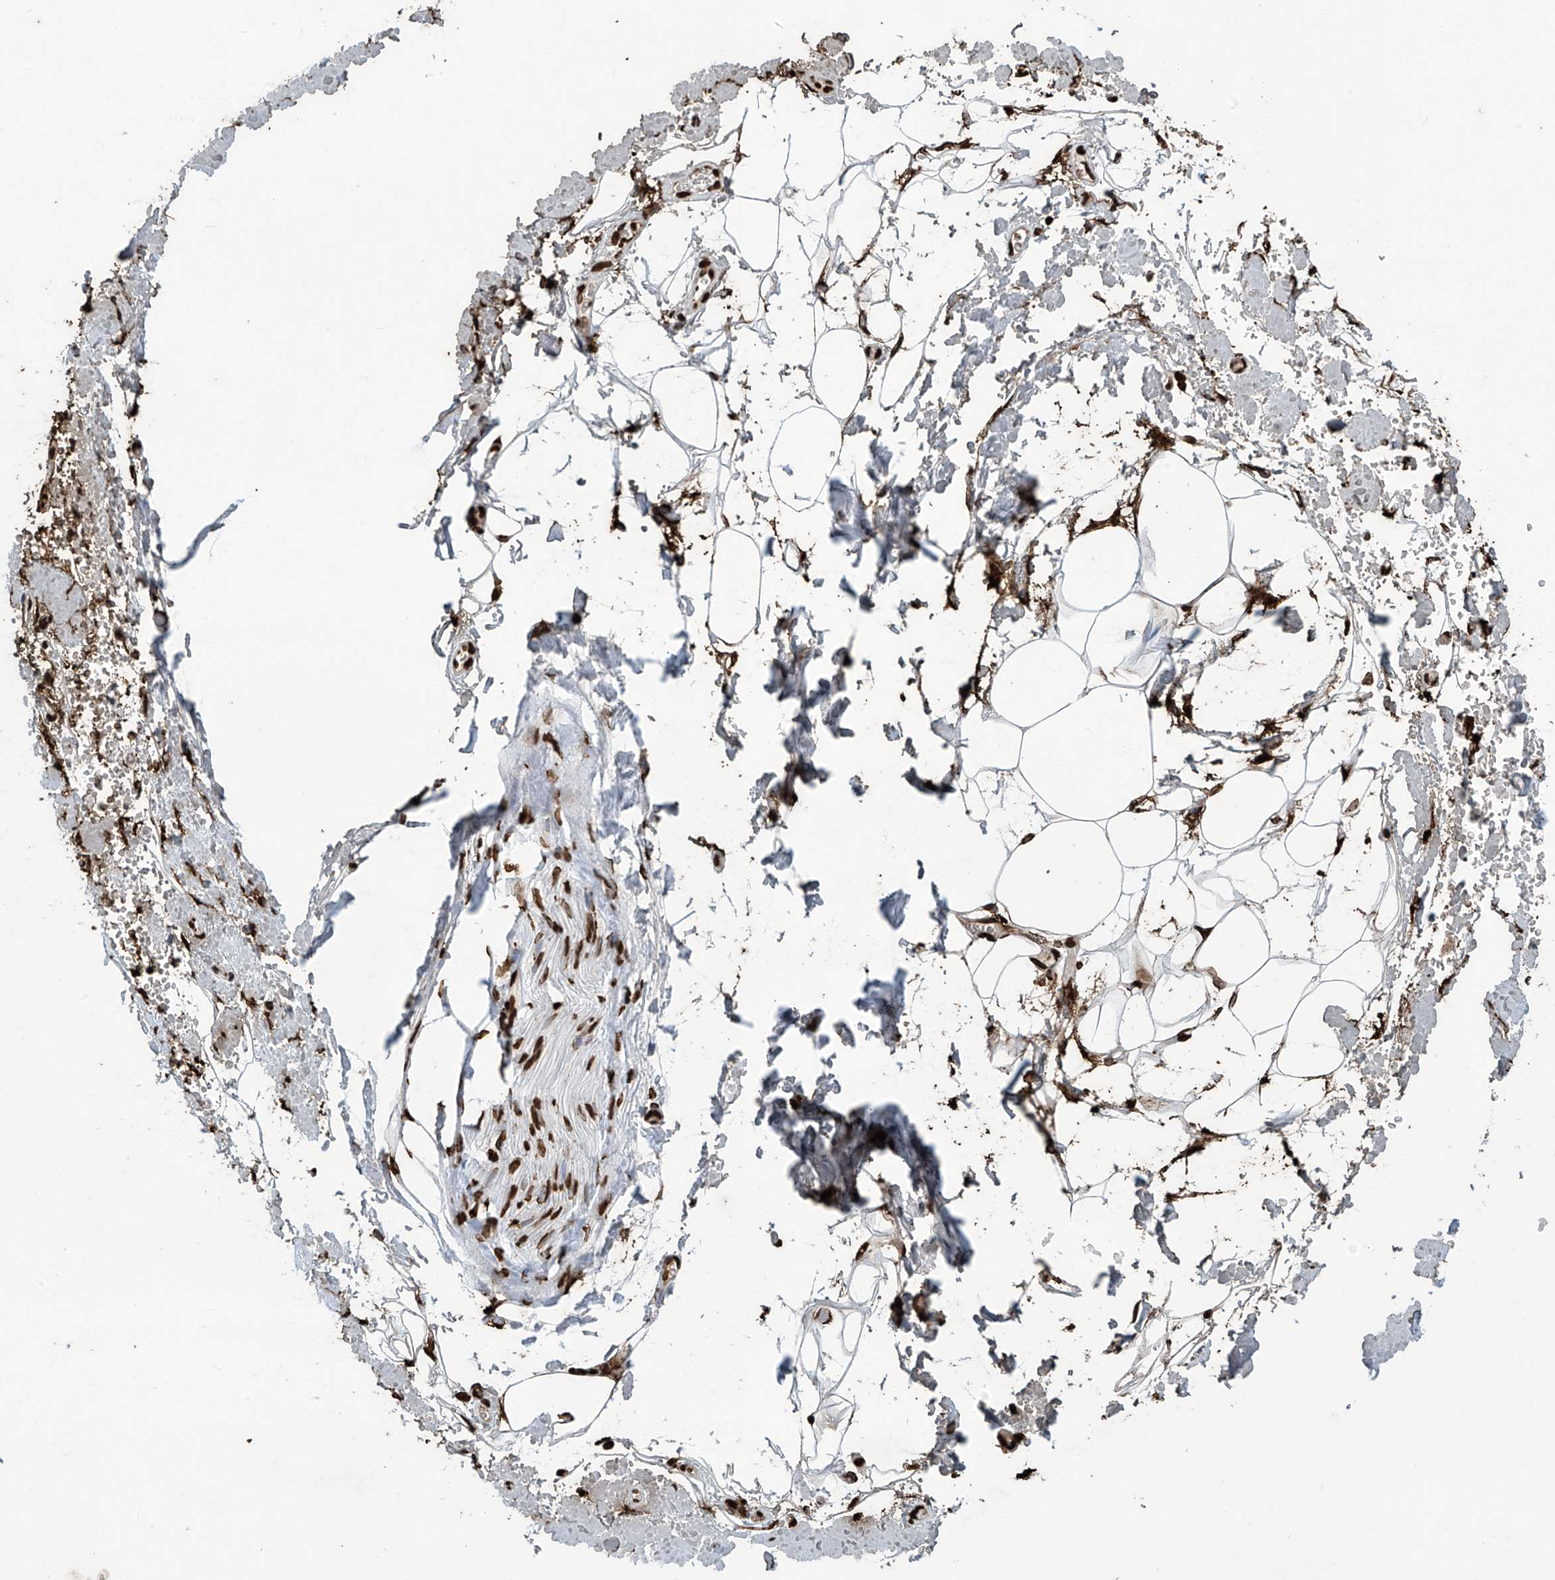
{"staining": {"intensity": "strong", "quantity": ">75%", "location": "nuclear"}, "tissue": "adipose tissue", "cell_type": "Adipocytes", "image_type": "normal", "snomed": [{"axis": "morphology", "description": "Normal tissue, NOS"}, {"axis": "morphology", "description": "Adenocarcinoma, NOS"}, {"axis": "topography", "description": "Pancreas"}, {"axis": "topography", "description": "Peripheral nerve tissue"}], "caption": "Protein staining of normal adipose tissue displays strong nuclear expression in approximately >75% of adipocytes. The protein is shown in brown color, while the nuclei are stained blue.", "gene": "H3", "patient": {"sex": "male", "age": 59}}